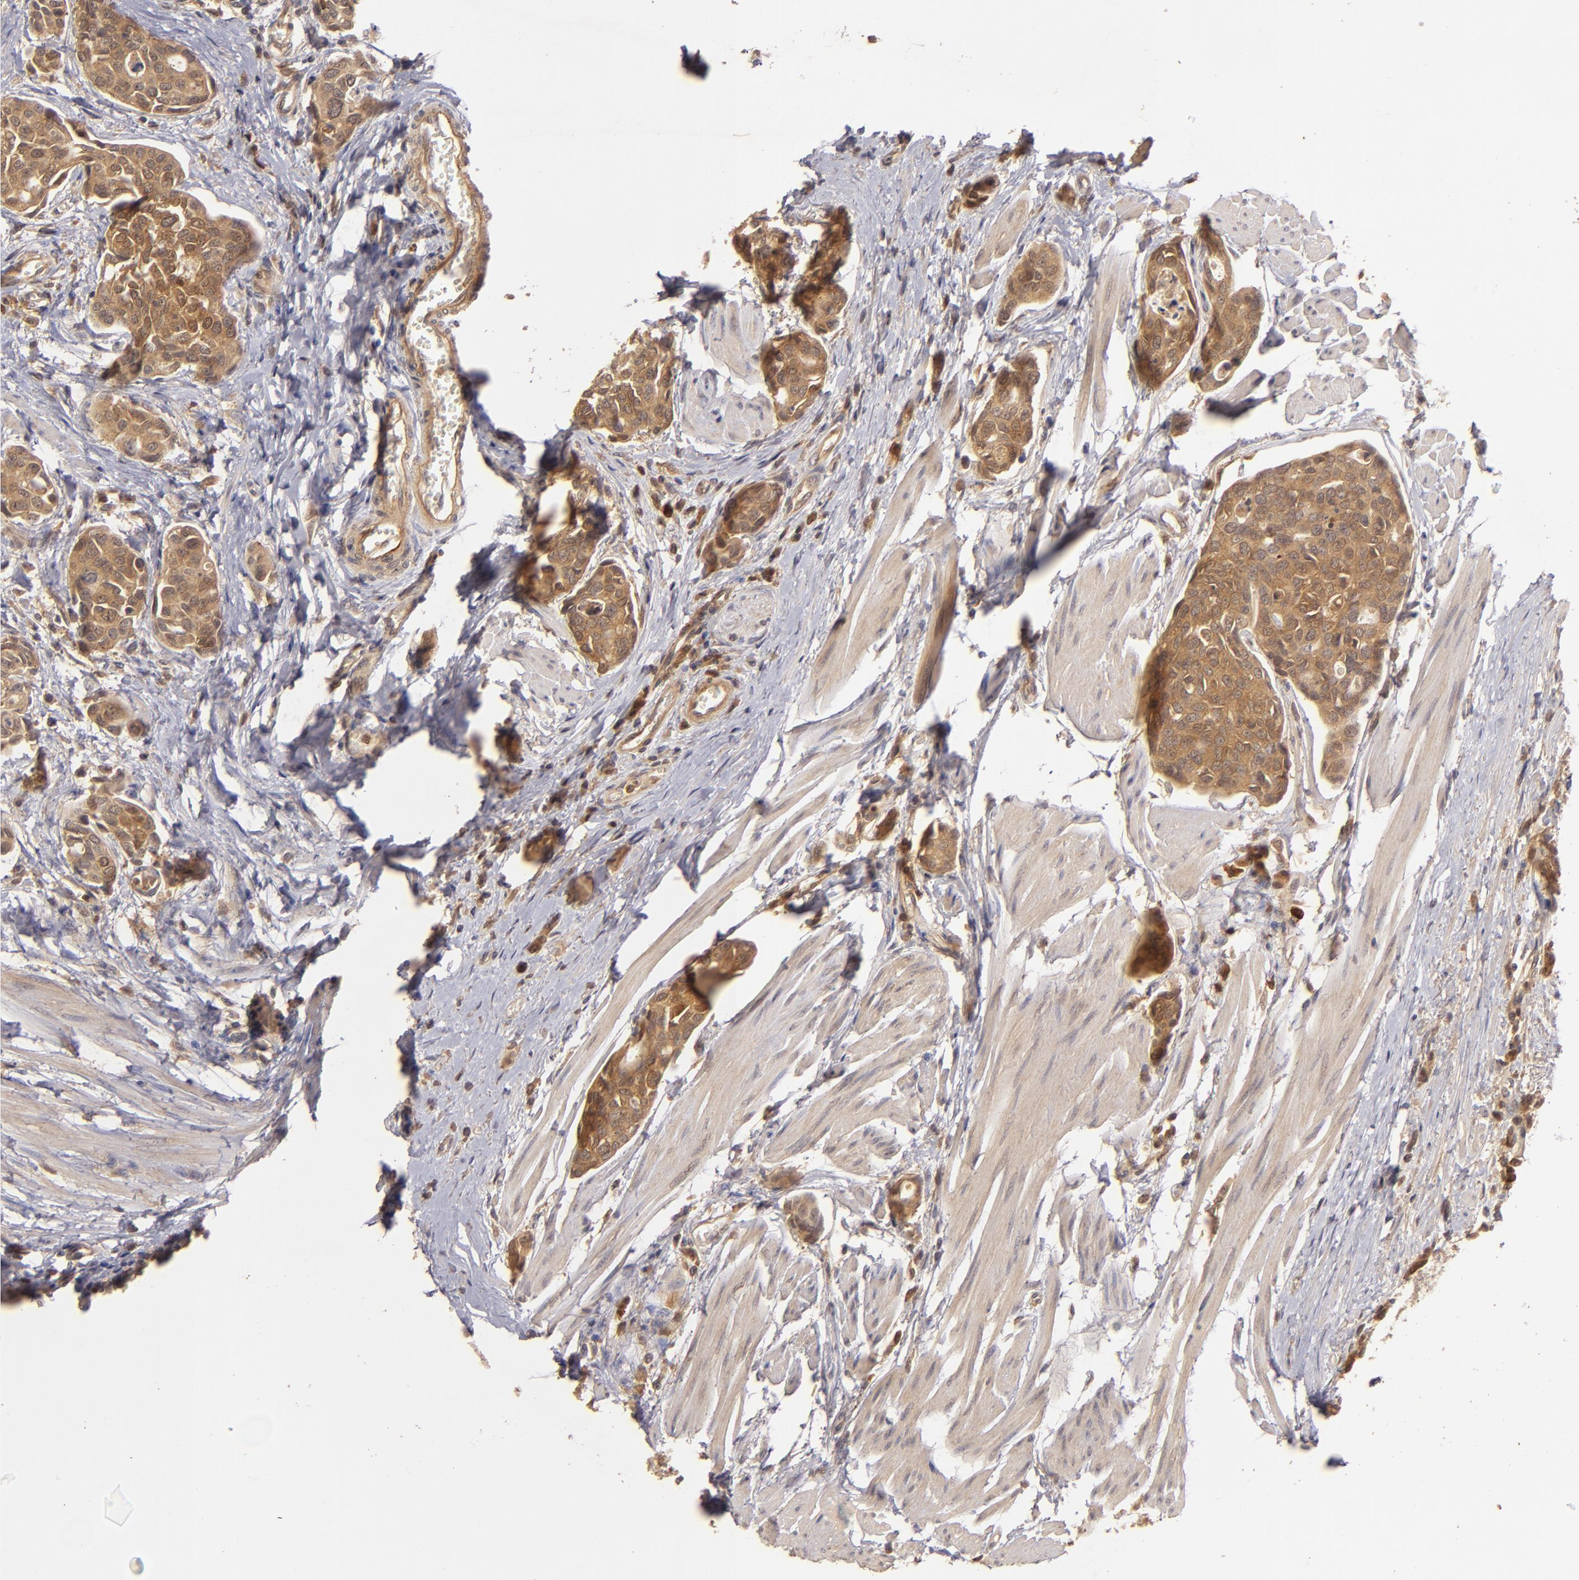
{"staining": {"intensity": "strong", "quantity": ">75%", "location": "cytoplasmic/membranous"}, "tissue": "urothelial cancer", "cell_type": "Tumor cells", "image_type": "cancer", "snomed": [{"axis": "morphology", "description": "Urothelial carcinoma, High grade"}, {"axis": "topography", "description": "Urinary bladder"}], "caption": "A high-resolution micrograph shows immunohistochemistry (IHC) staining of high-grade urothelial carcinoma, which exhibits strong cytoplasmic/membranous positivity in approximately >75% of tumor cells.", "gene": "PRKCD", "patient": {"sex": "male", "age": 78}}